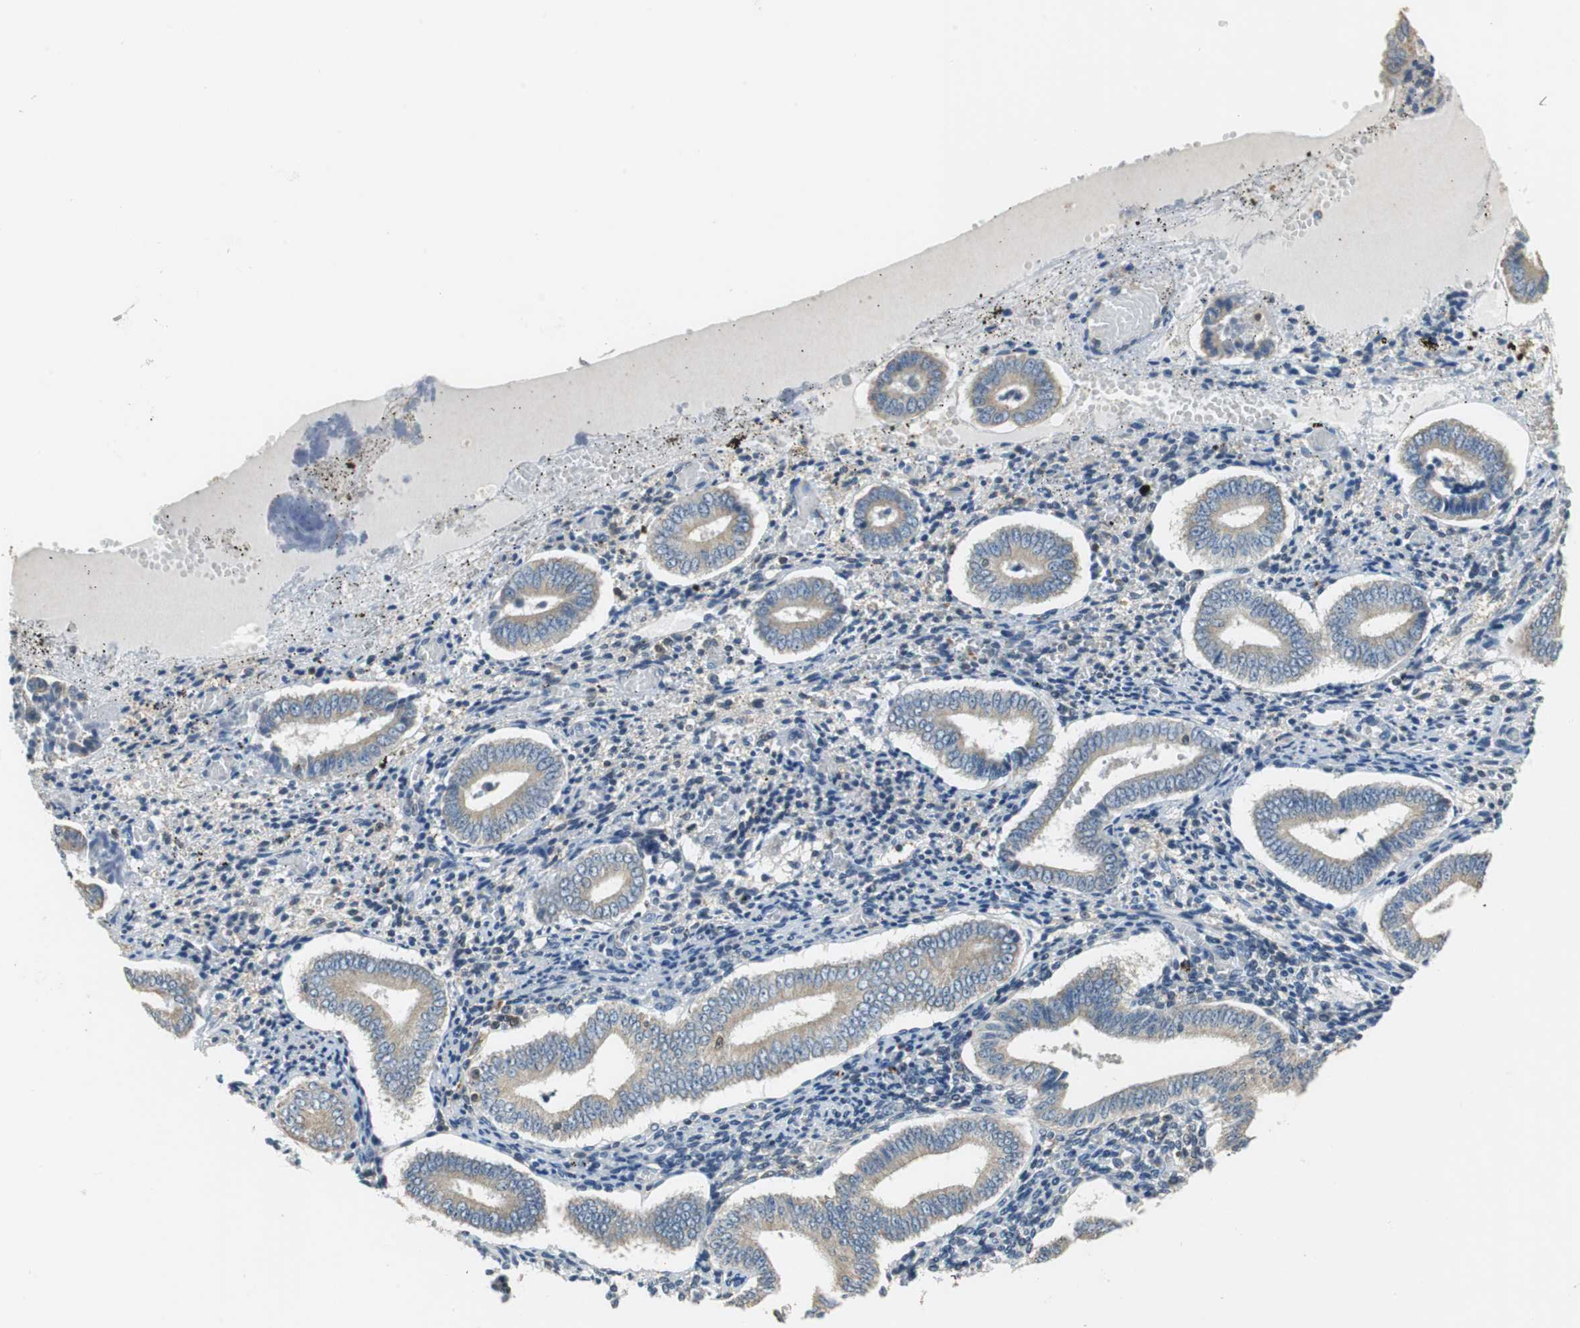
{"staining": {"intensity": "negative", "quantity": "none", "location": "none"}, "tissue": "endometrium", "cell_type": "Cells in endometrial stroma", "image_type": "normal", "snomed": [{"axis": "morphology", "description": "Normal tissue, NOS"}, {"axis": "topography", "description": "Endometrium"}], "caption": "This is an immunohistochemistry (IHC) micrograph of normal endometrium. There is no expression in cells in endometrial stroma.", "gene": "CPA3", "patient": {"sex": "female", "age": 42}}